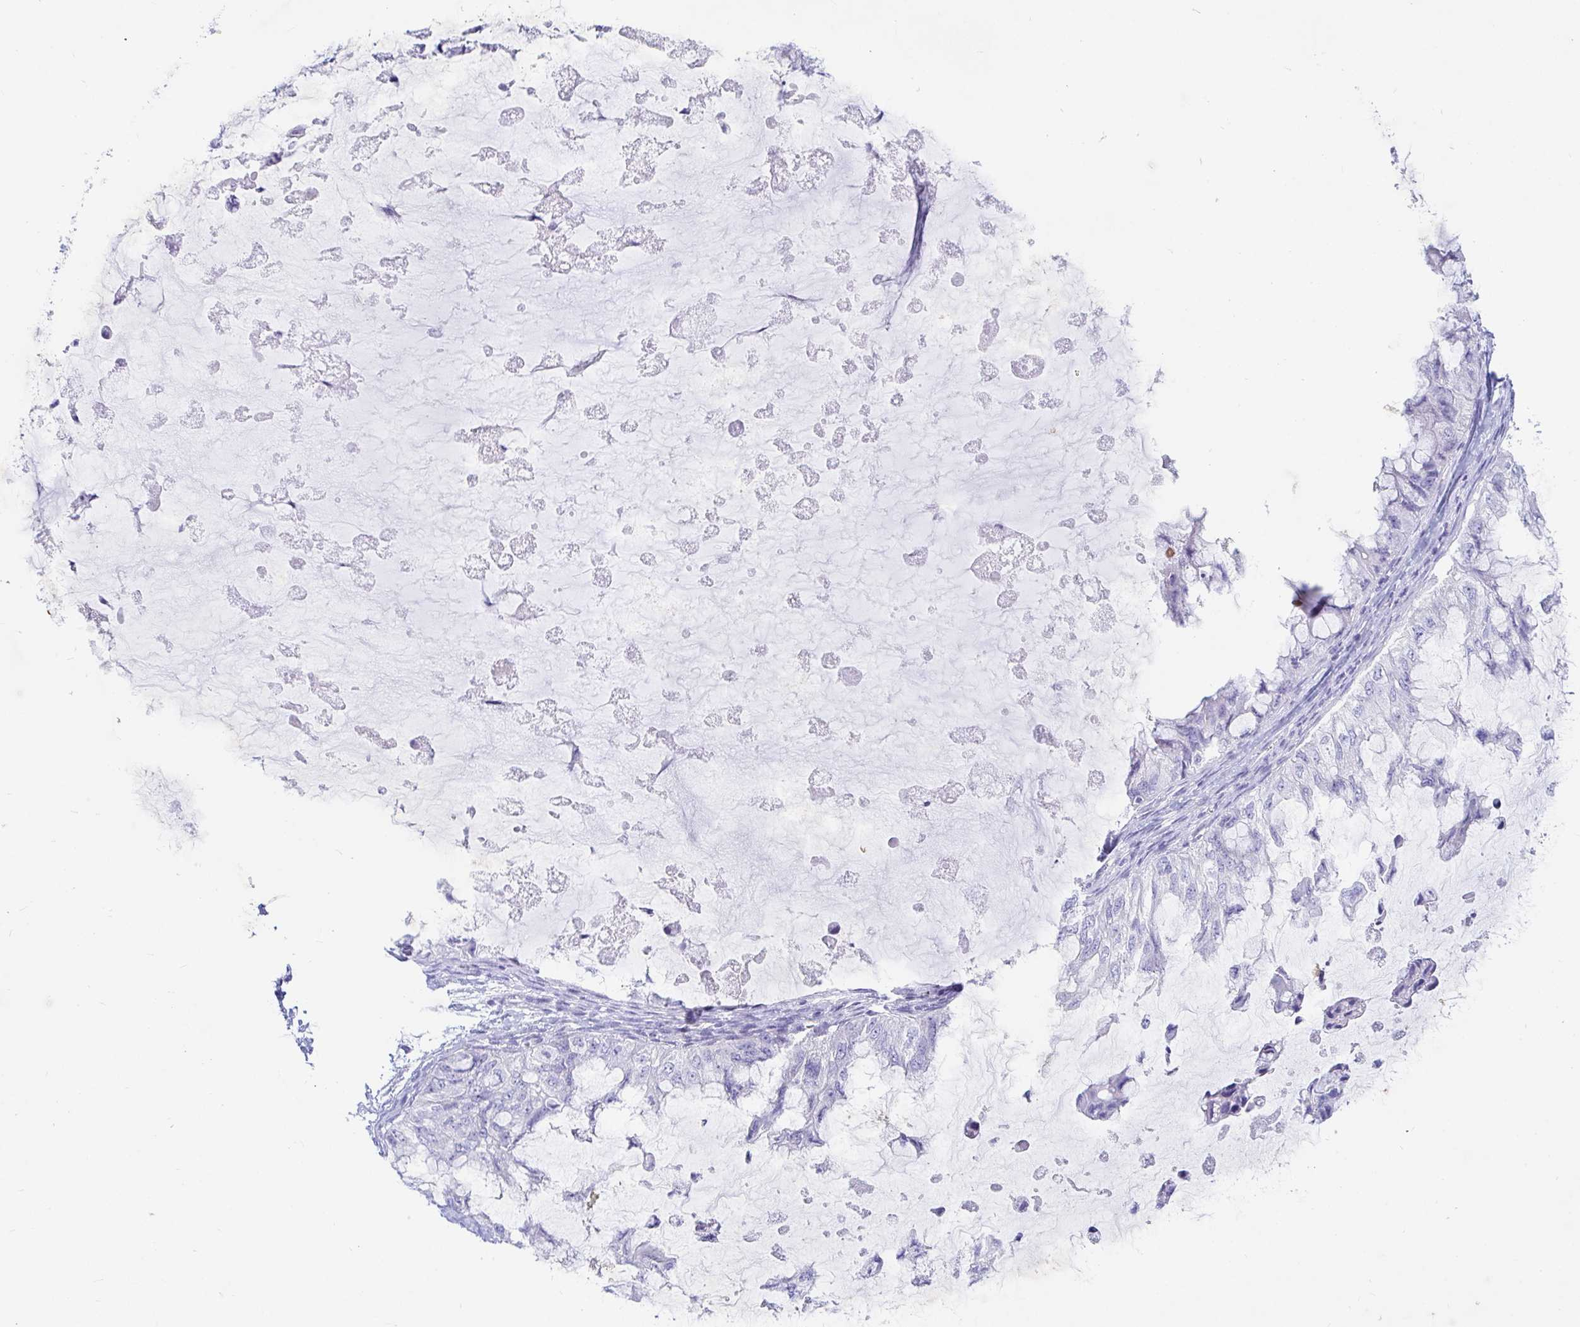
{"staining": {"intensity": "negative", "quantity": "none", "location": "none"}, "tissue": "ovarian cancer", "cell_type": "Tumor cells", "image_type": "cancer", "snomed": [{"axis": "morphology", "description": "Cystadenocarcinoma, mucinous, NOS"}, {"axis": "topography", "description": "Ovary"}], "caption": "Ovarian mucinous cystadenocarcinoma was stained to show a protein in brown. There is no significant expression in tumor cells.", "gene": "NR2E1", "patient": {"sex": "female", "age": 72}}